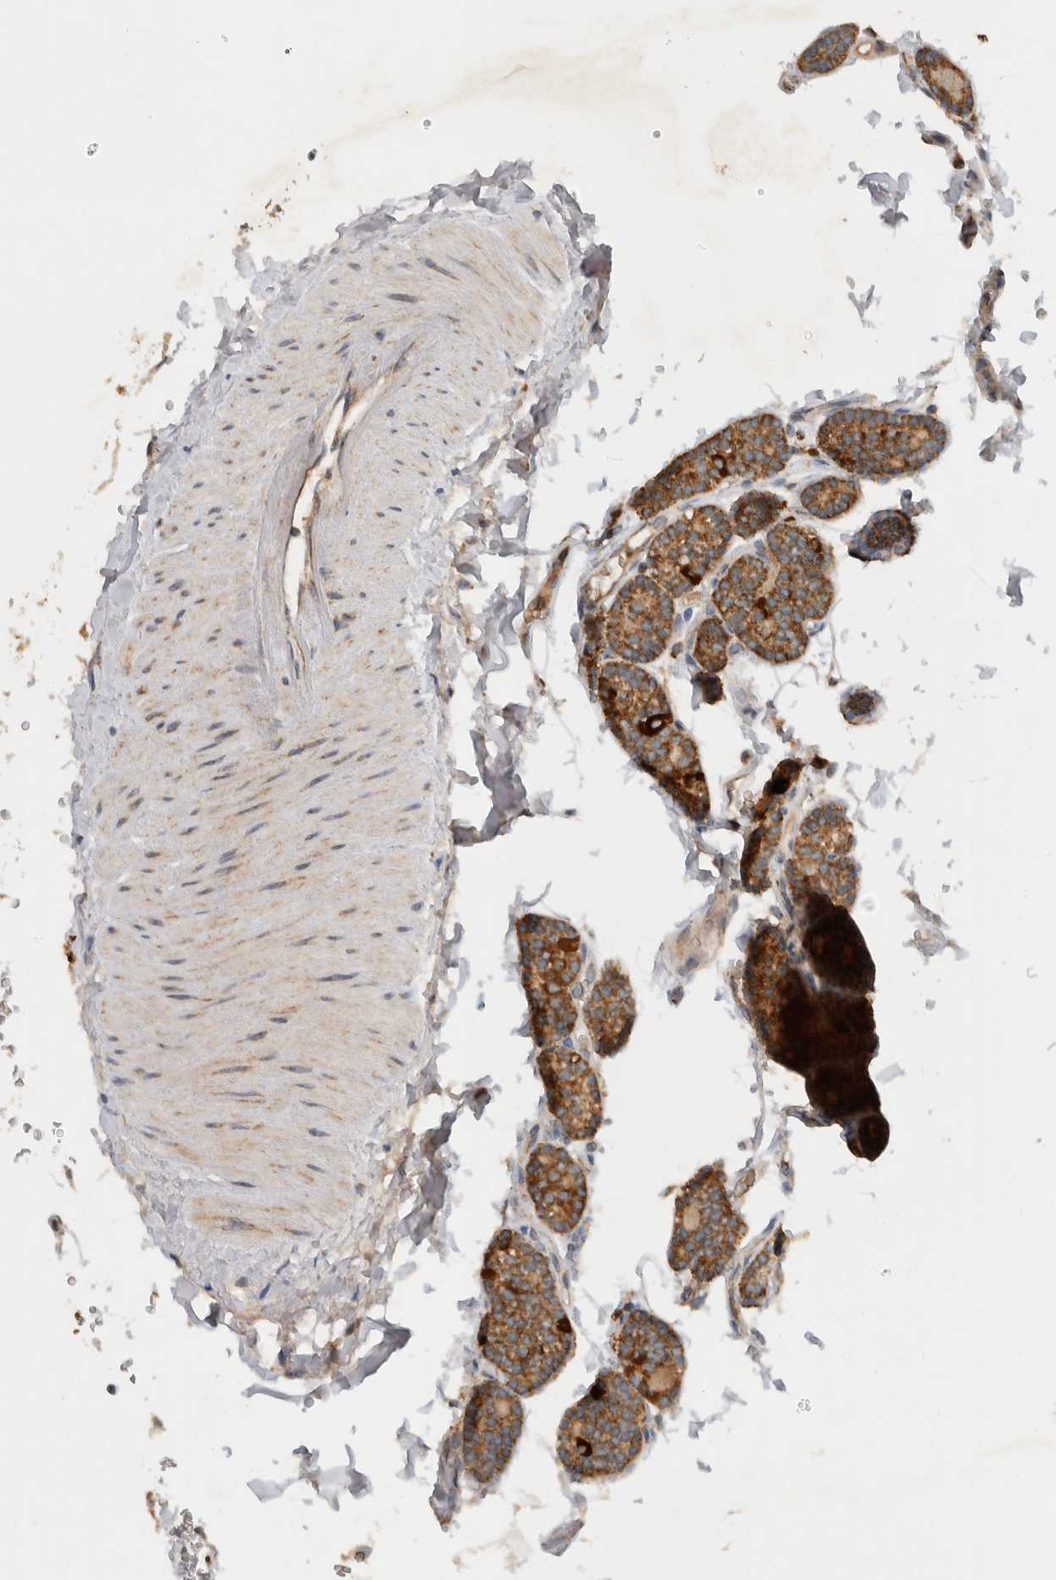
{"staining": {"intensity": "strong", "quantity": ">75%", "location": "cytoplasmic/membranous"}, "tissue": "parathyroid gland", "cell_type": "Glandular cells", "image_type": "normal", "snomed": [{"axis": "morphology", "description": "Normal tissue, NOS"}, {"axis": "topography", "description": "Parathyroid gland"}], "caption": "Protein expression analysis of unremarkable parathyroid gland demonstrates strong cytoplasmic/membranous positivity in approximately >75% of glandular cells.", "gene": "AMPD1", "patient": {"sex": "male", "age": 52}}